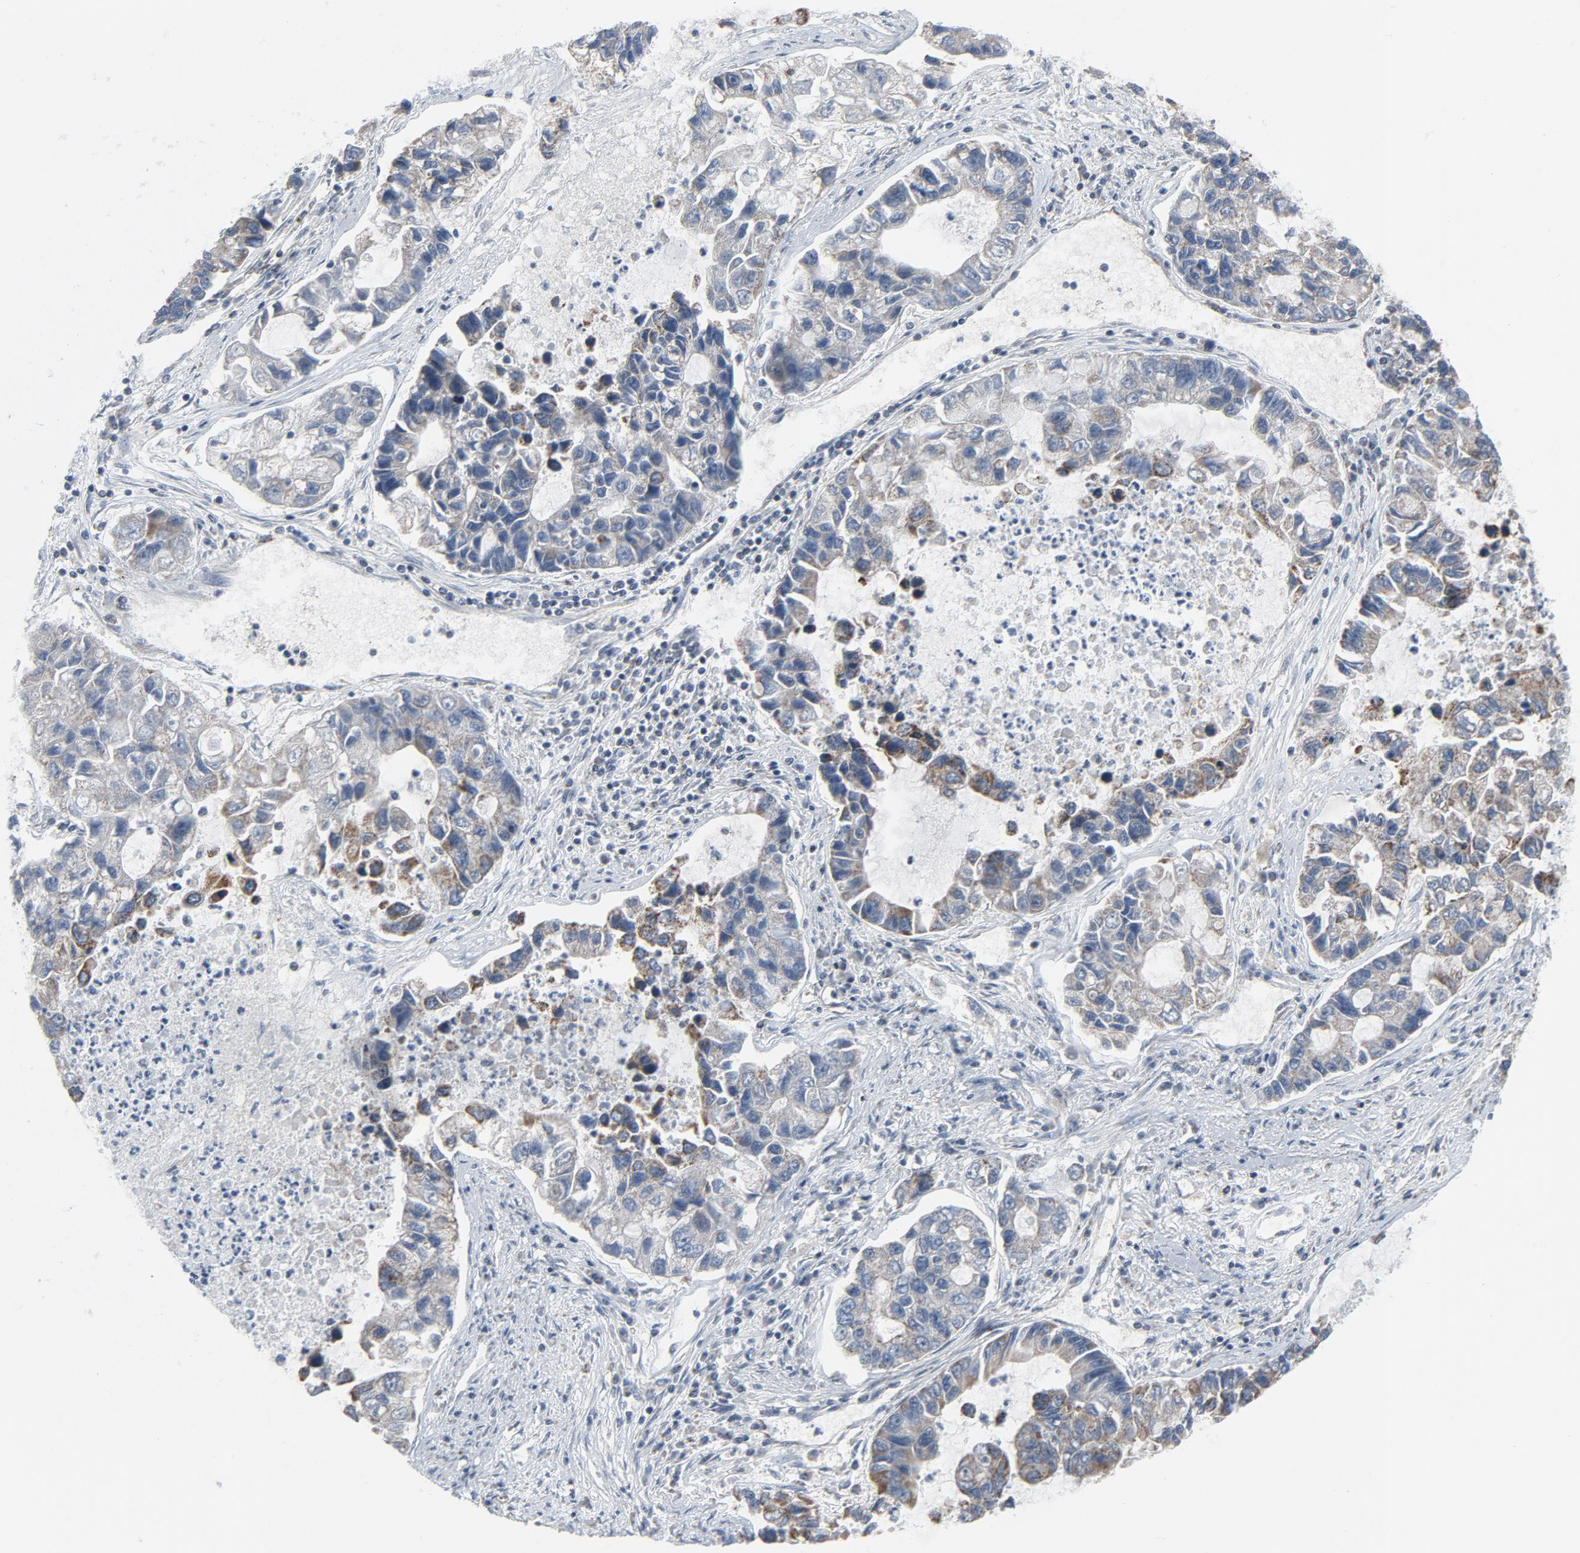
{"staining": {"intensity": "weak", "quantity": "25%-75%", "location": "cytoplasmic/membranous"}, "tissue": "lung cancer", "cell_type": "Tumor cells", "image_type": "cancer", "snomed": [{"axis": "morphology", "description": "Adenocarcinoma, NOS"}, {"axis": "topography", "description": "Lung"}], "caption": "Tumor cells demonstrate low levels of weak cytoplasmic/membranous expression in approximately 25%-75% of cells in lung adenocarcinoma. The protein of interest is stained brown, and the nuclei are stained in blue (DAB (3,3'-diaminobenzidine) IHC with brightfield microscopy, high magnification).", "gene": "GPX2", "patient": {"sex": "female", "age": 51}}